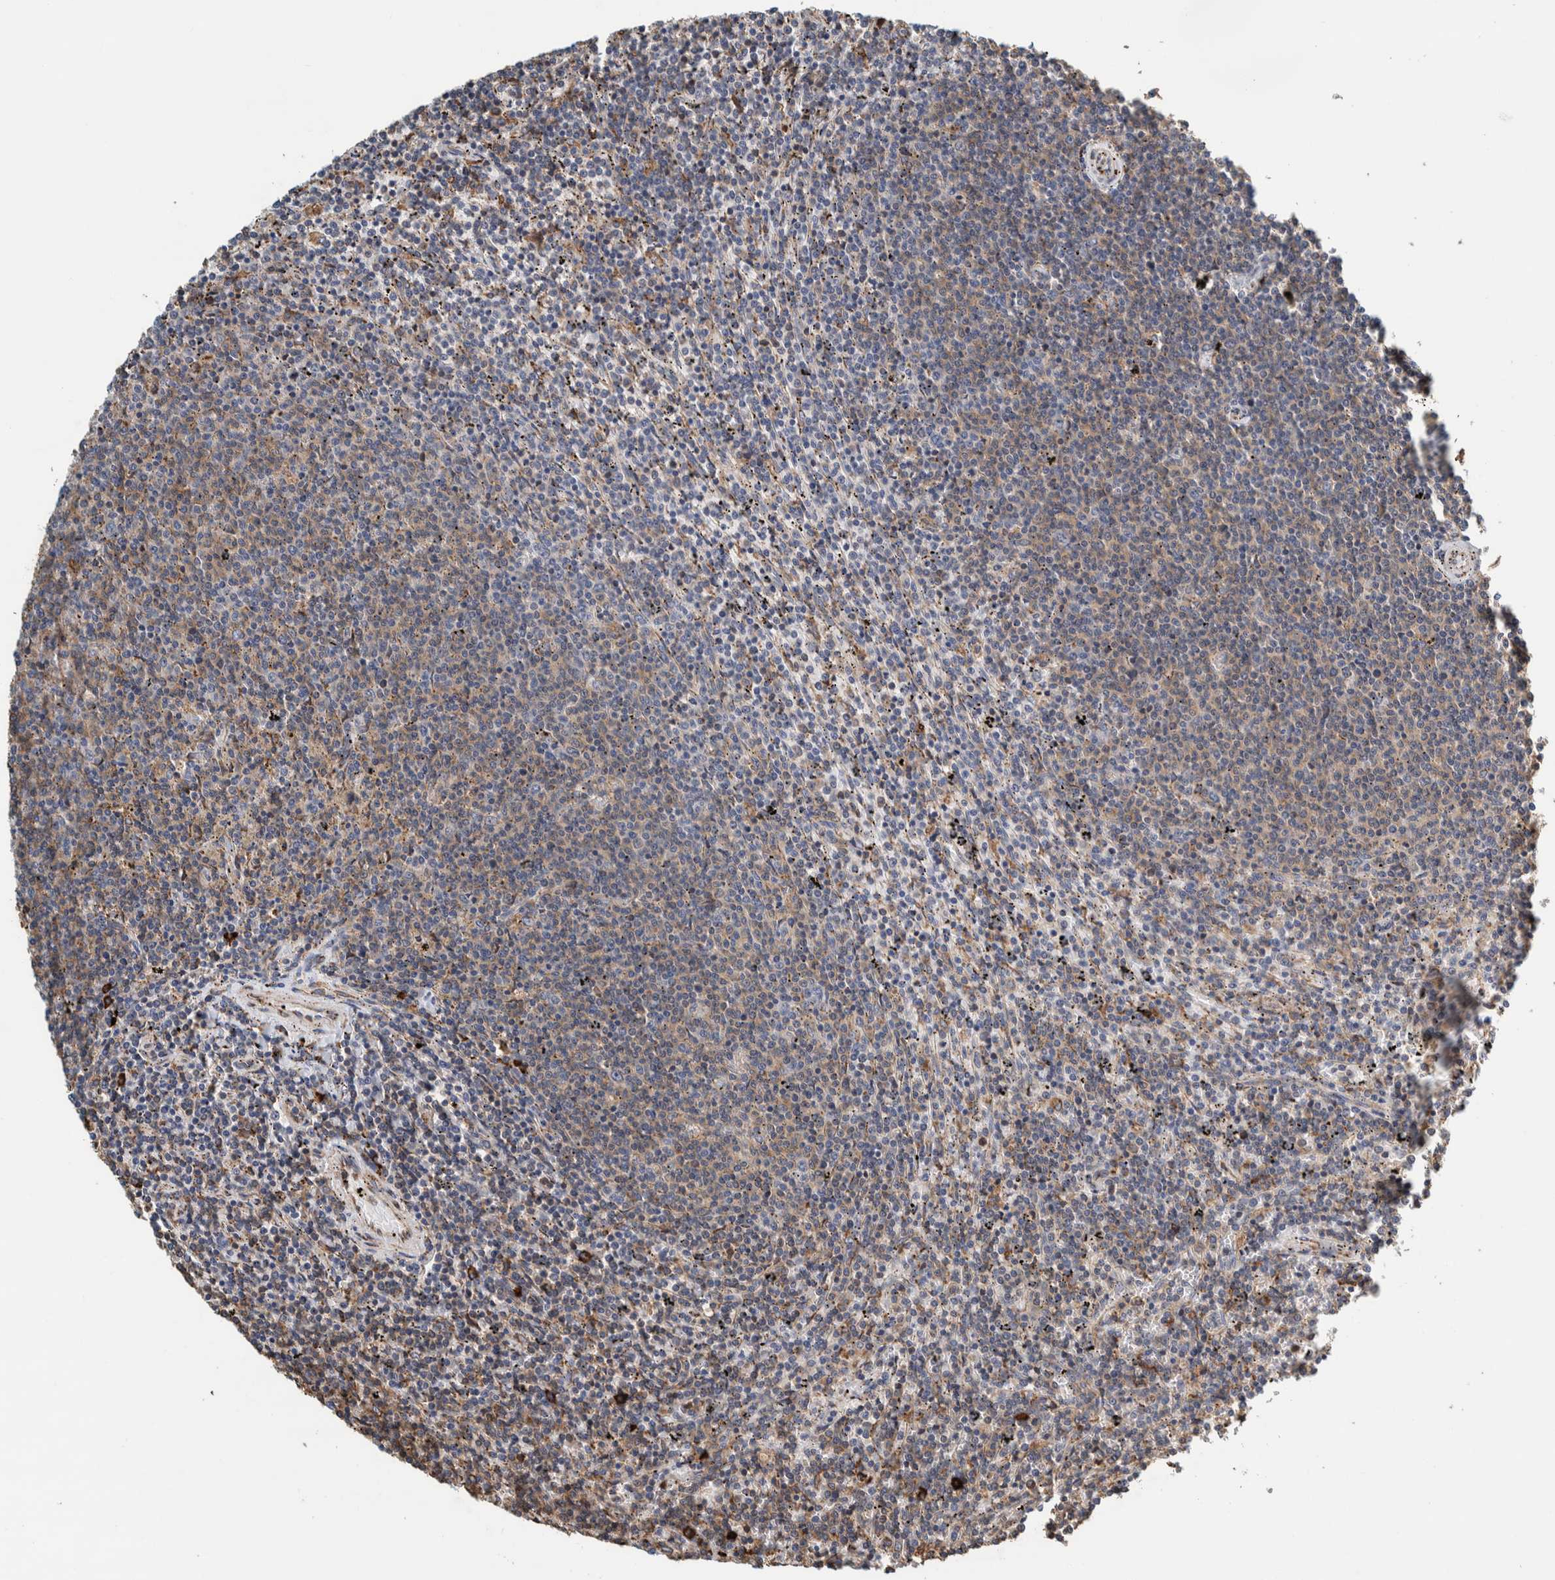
{"staining": {"intensity": "weak", "quantity": "<25%", "location": "cytoplasmic/membranous"}, "tissue": "lymphoma", "cell_type": "Tumor cells", "image_type": "cancer", "snomed": [{"axis": "morphology", "description": "Malignant lymphoma, non-Hodgkin's type, Low grade"}, {"axis": "topography", "description": "Spleen"}], "caption": "Low-grade malignant lymphoma, non-Hodgkin's type was stained to show a protein in brown. There is no significant positivity in tumor cells.", "gene": "PLA2G3", "patient": {"sex": "female", "age": 50}}